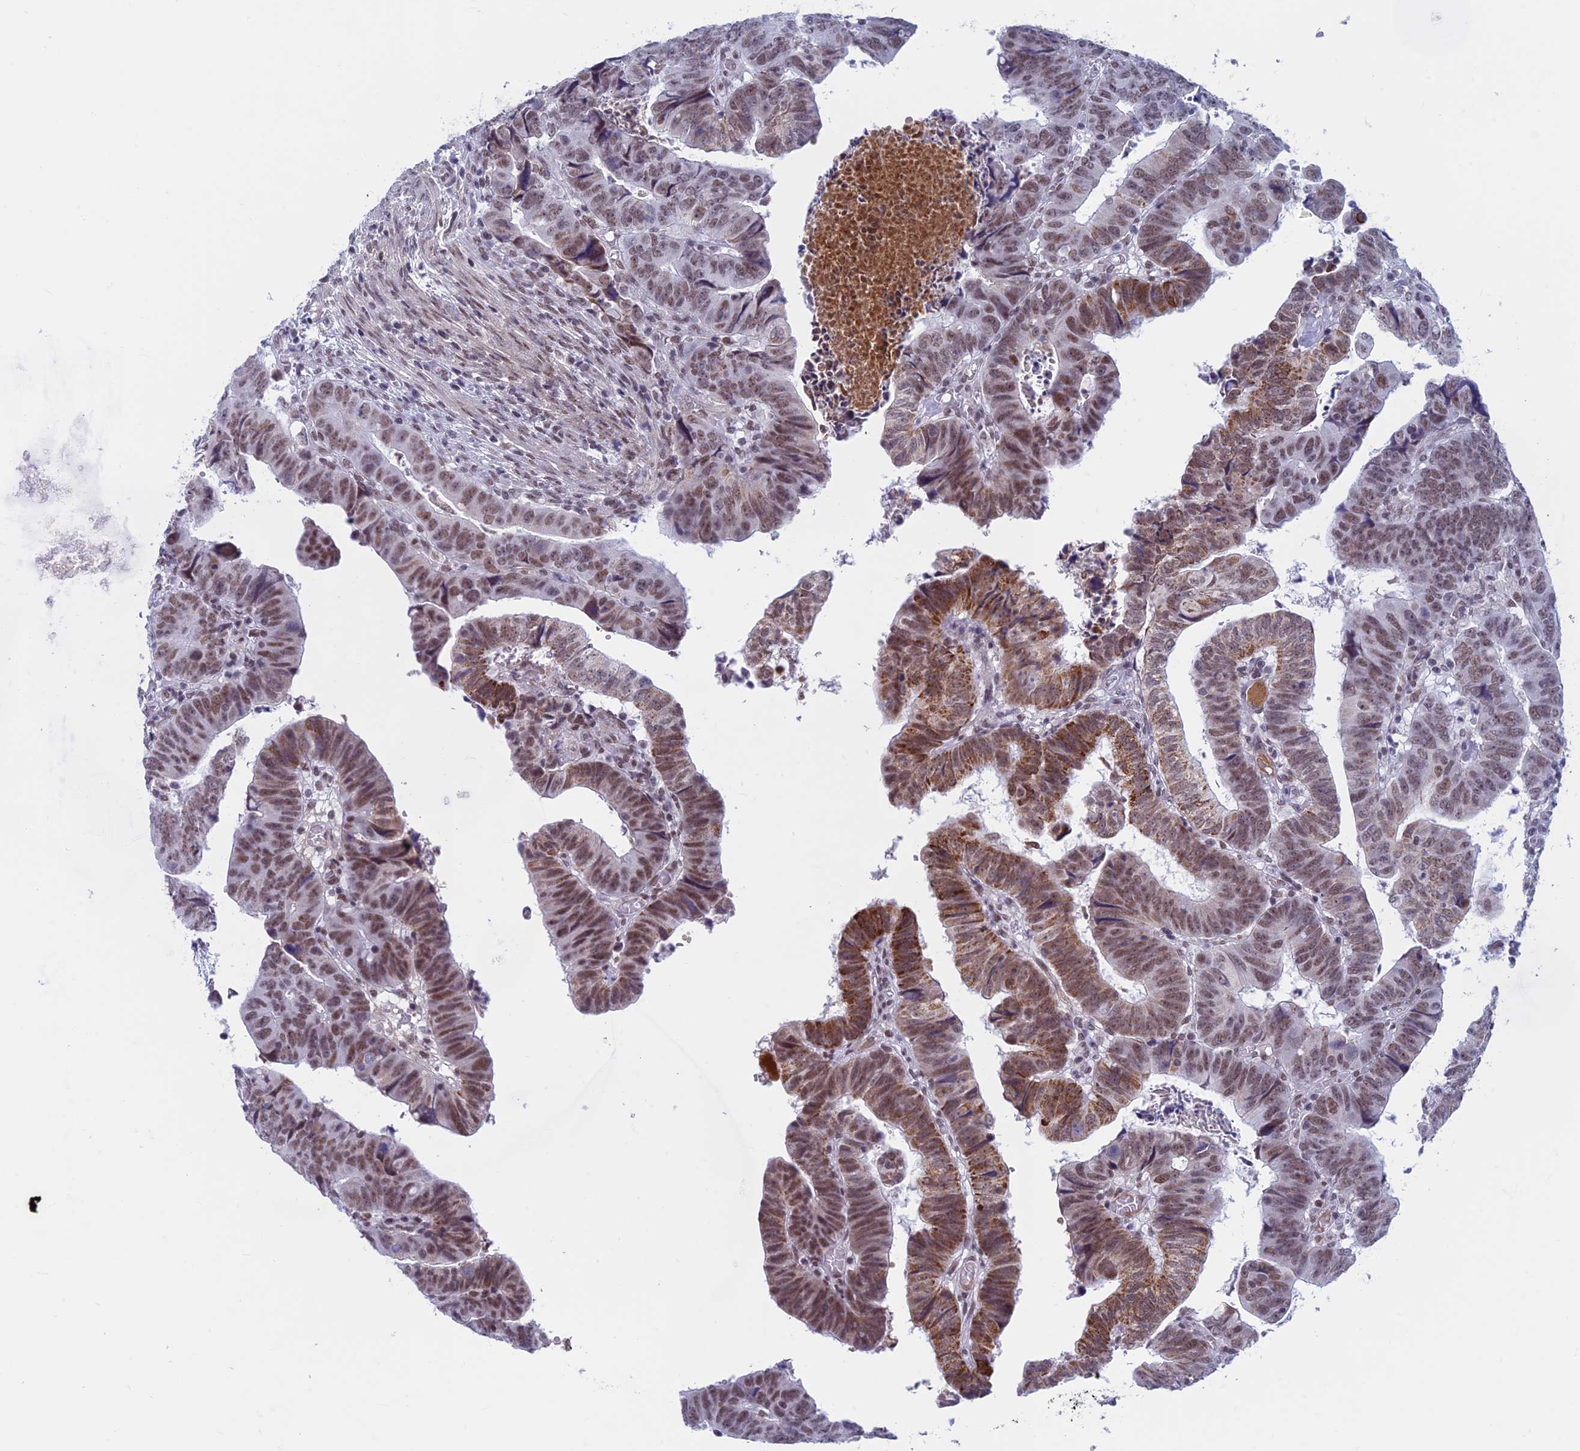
{"staining": {"intensity": "moderate", "quantity": ">75%", "location": "cytoplasmic/membranous,nuclear"}, "tissue": "colorectal cancer", "cell_type": "Tumor cells", "image_type": "cancer", "snomed": [{"axis": "morphology", "description": "Normal tissue, NOS"}, {"axis": "morphology", "description": "Adenocarcinoma, NOS"}, {"axis": "topography", "description": "Rectum"}], "caption": "A histopathology image of colorectal cancer stained for a protein shows moderate cytoplasmic/membranous and nuclear brown staining in tumor cells.", "gene": "ASH2L", "patient": {"sex": "female", "age": 65}}